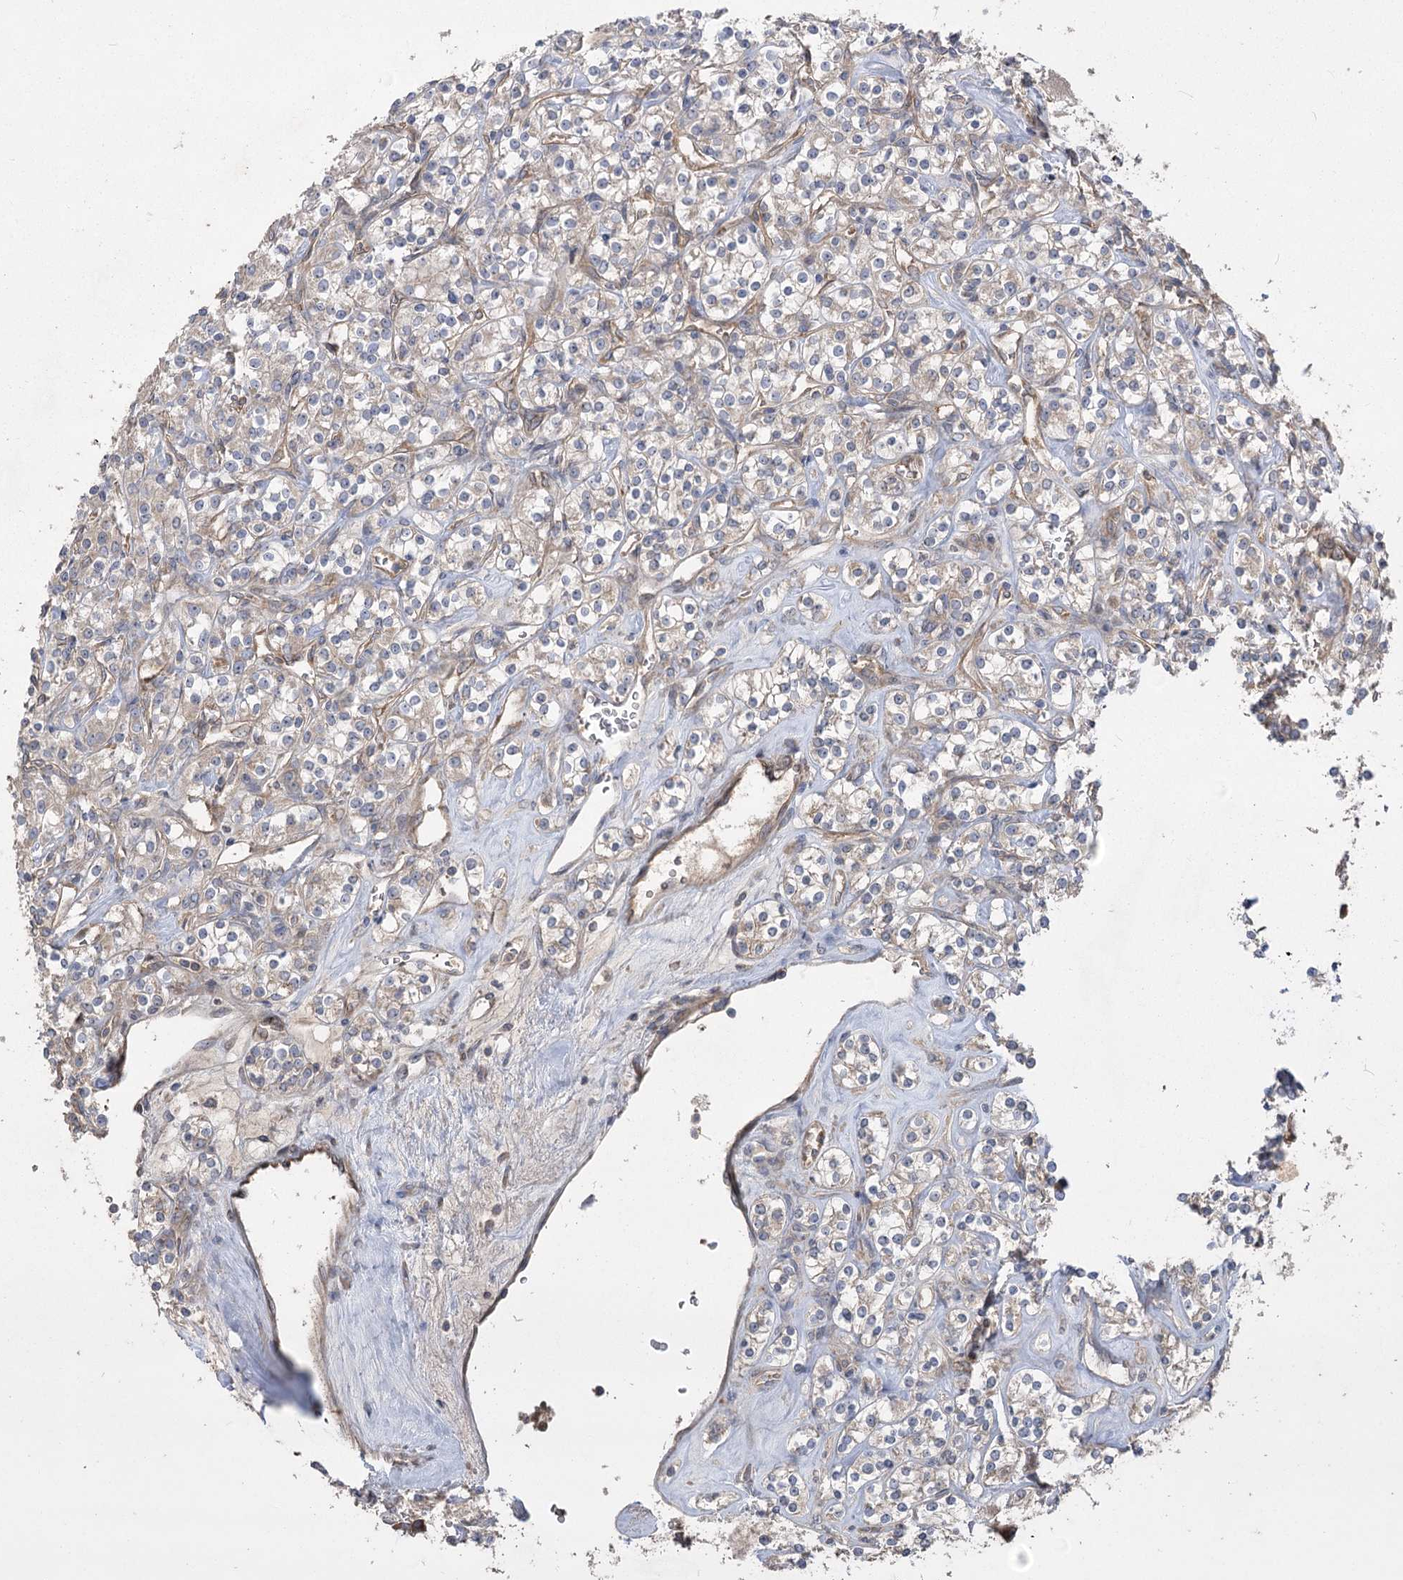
{"staining": {"intensity": "negative", "quantity": "none", "location": "none"}, "tissue": "renal cancer", "cell_type": "Tumor cells", "image_type": "cancer", "snomed": [{"axis": "morphology", "description": "Adenocarcinoma, NOS"}, {"axis": "topography", "description": "Kidney"}], "caption": "DAB (3,3'-diaminobenzidine) immunohistochemical staining of renal adenocarcinoma displays no significant positivity in tumor cells. (Brightfield microscopy of DAB immunohistochemistry (IHC) at high magnification).", "gene": "RIN2", "patient": {"sex": "male", "age": 77}}